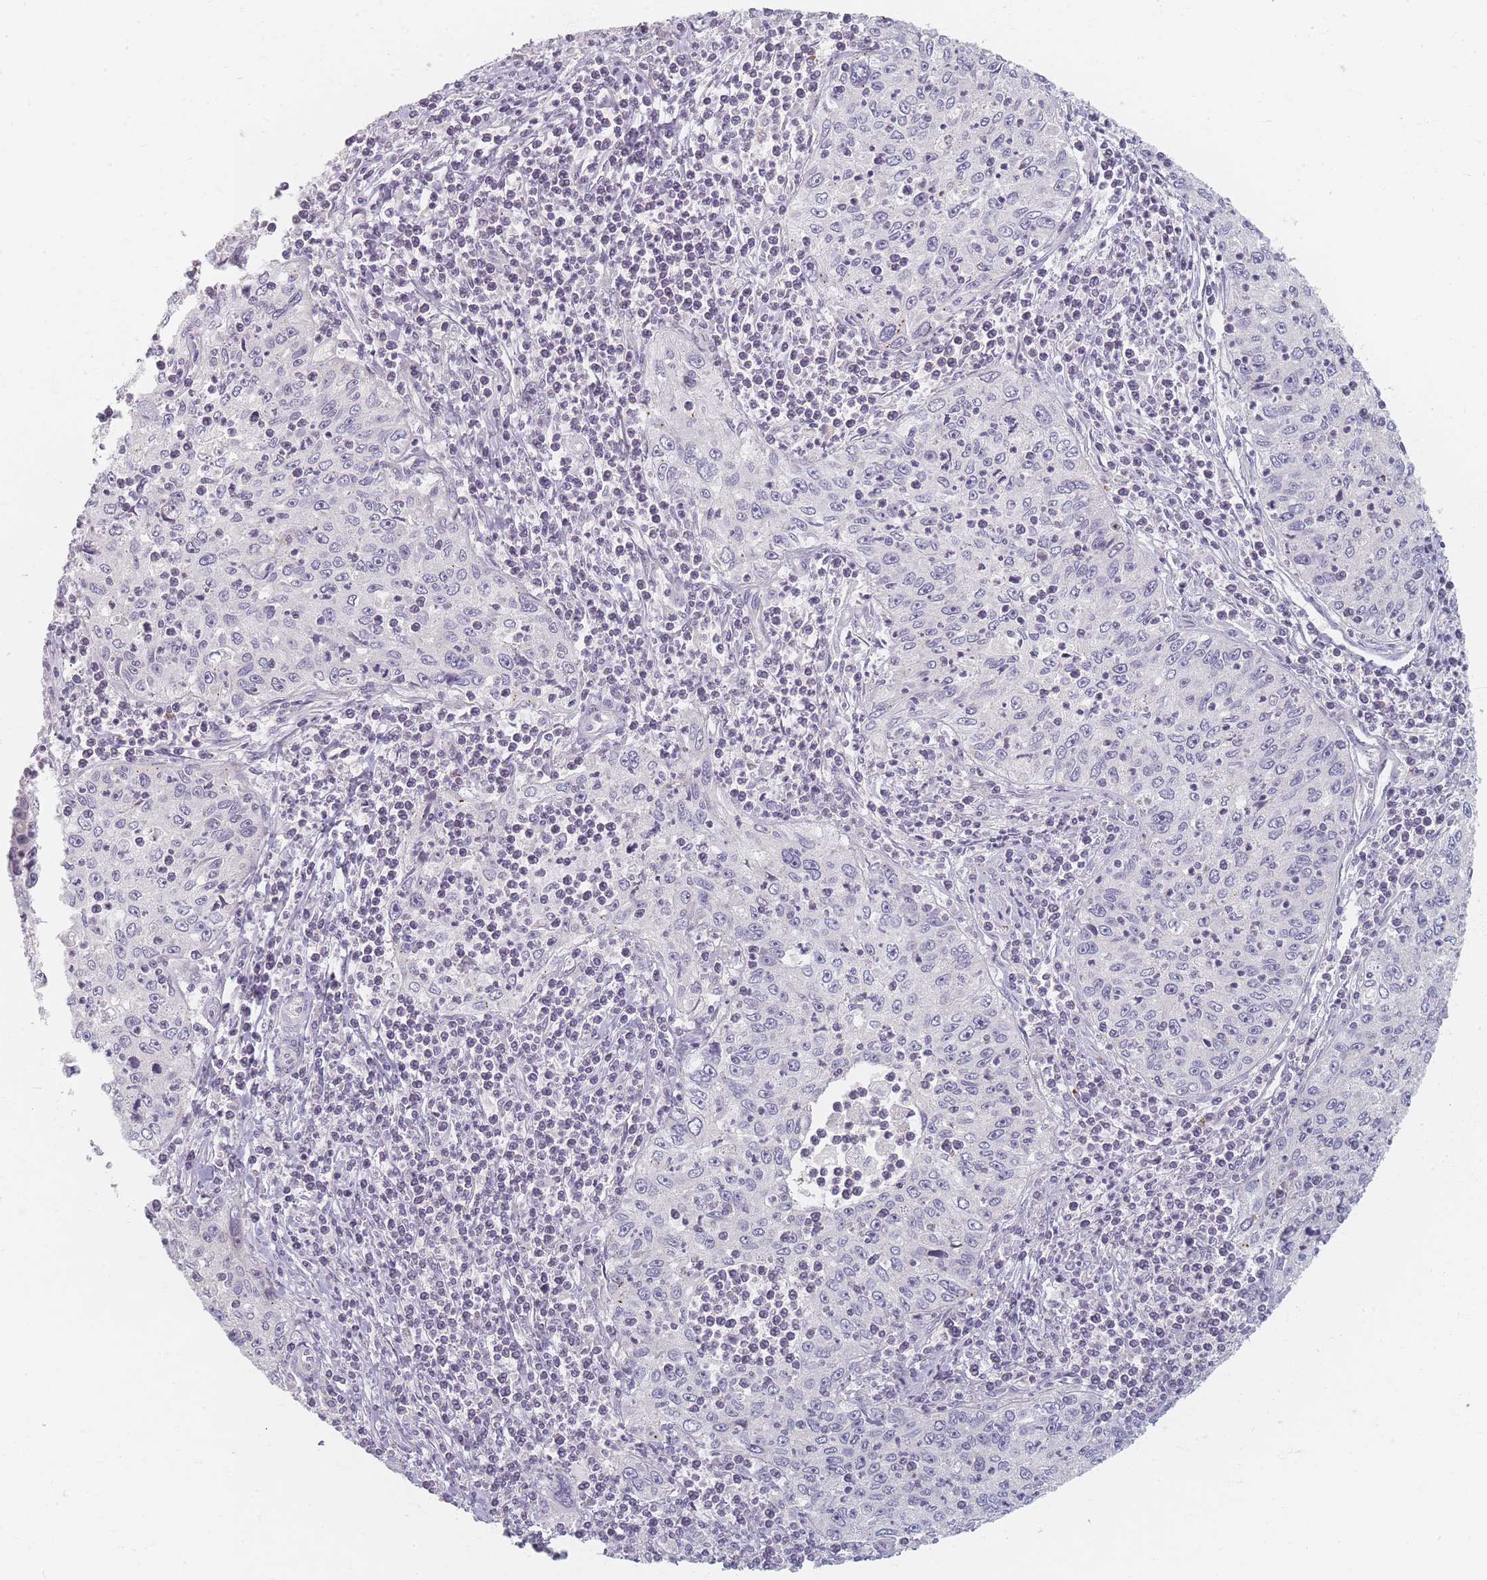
{"staining": {"intensity": "negative", "quantity": "none", "location": "none"}, "tissue": "cervical cancer", "cell_type": "Tumor cells", "image_type": "cancer", "snomed": [{"axis": "morphology", "description": "Squamous cell carcinoma, NOS"}, {"axis": "topography", "description": "Cervix"}], "caption": "Immunohistochemical staining of human squamous cell carcinoma (cervical) demonstrates no significant staining in tumor cells.", "gene": "TMOD1", "patient": {"sex": "female", "age": 30}}